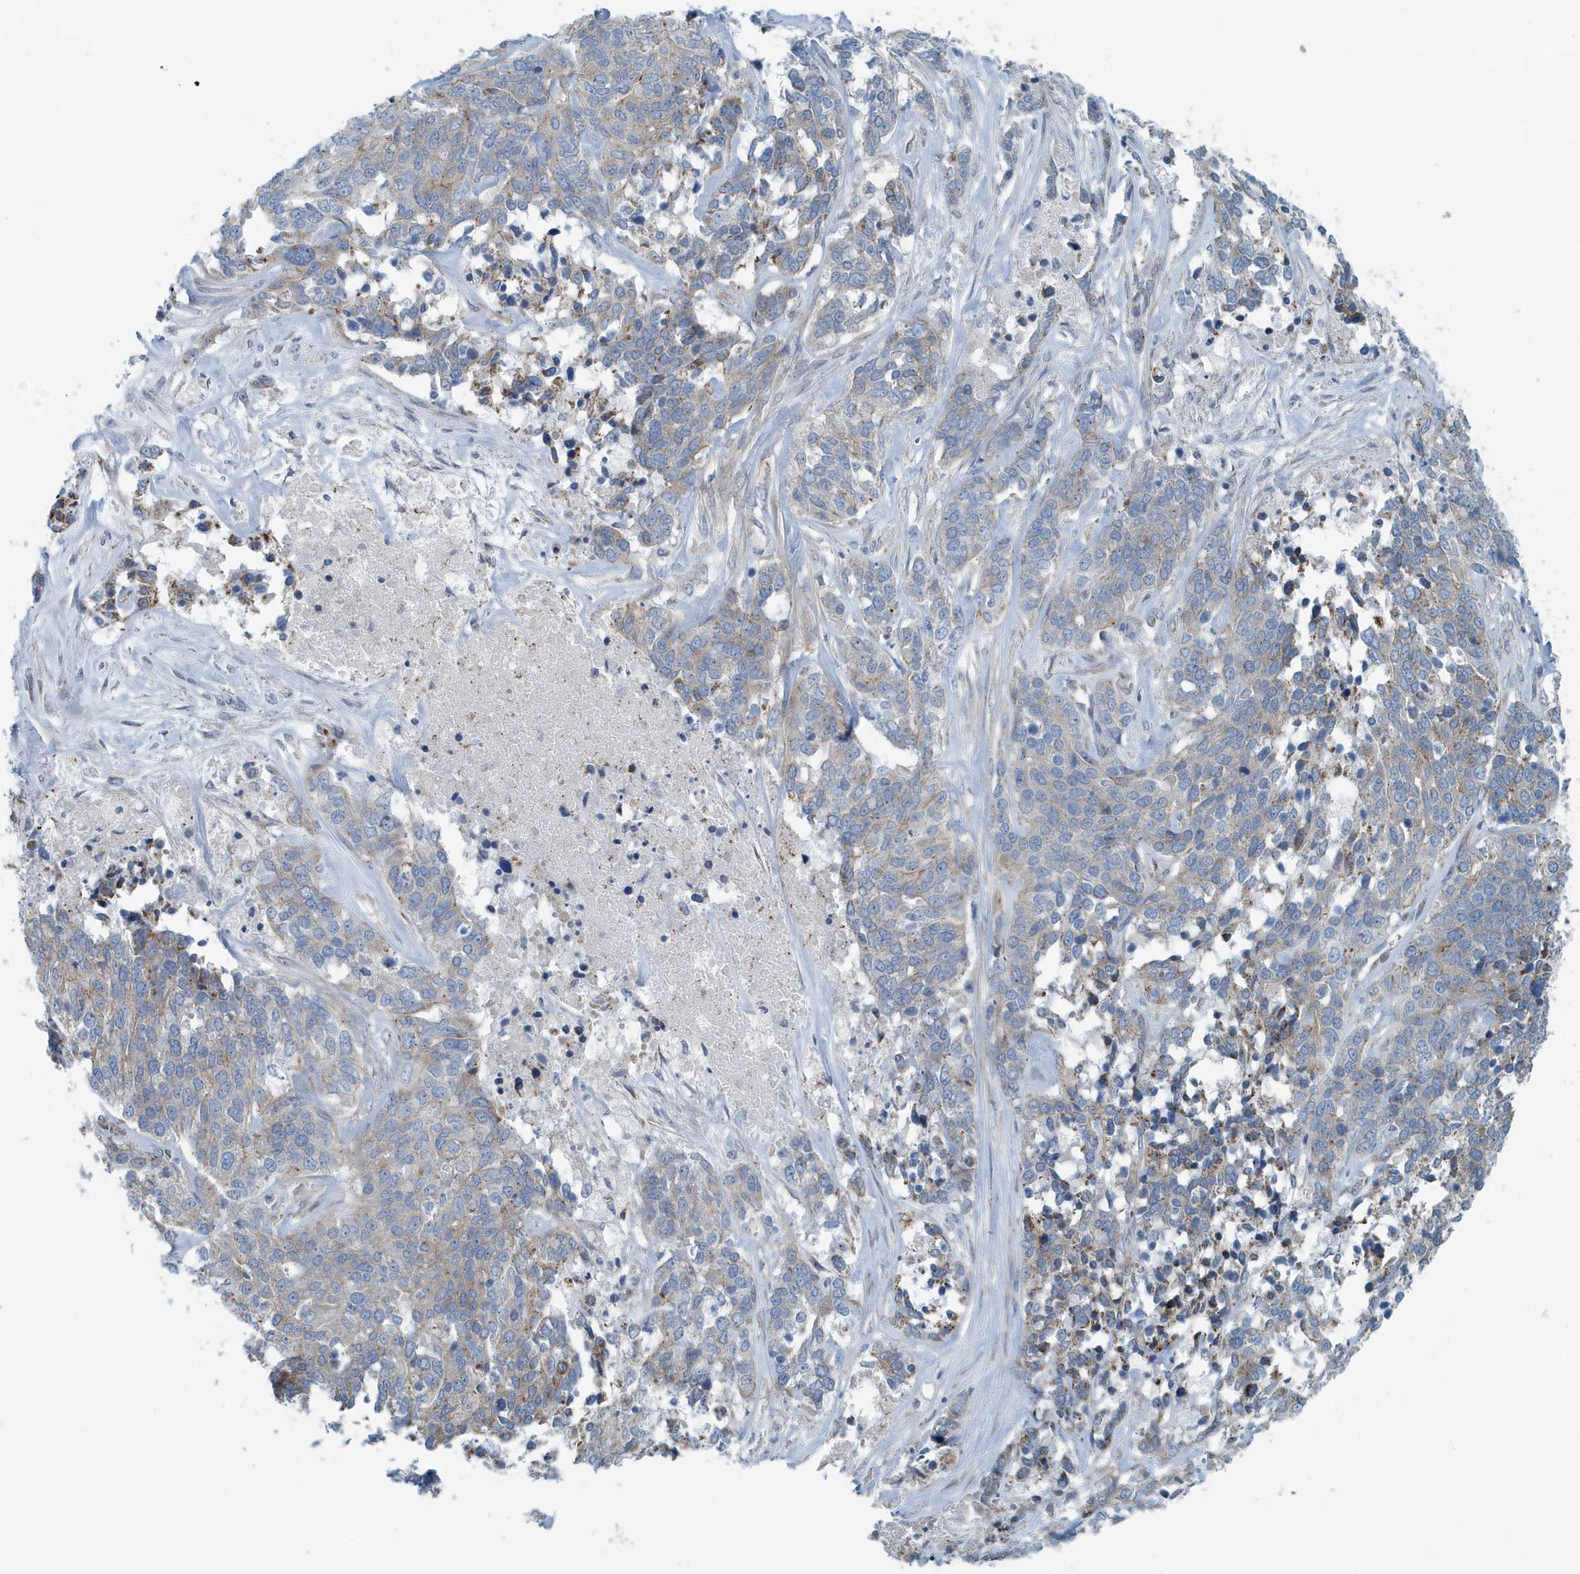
{"staining": {"intensity": "weak", "quantity": "25%-75%", "location": "cytoplasmic/membranous"}, "tissue": "ovarian cancer", "cell_type": "Tumor cells", "image_type": "cancer", "snomed": [{"axis": "morphology", "description": "Cystadenocarcinoma, serous, NOS"}, {"axis": "topography", "description": "Ovary"}], "caption": "Immunohistochemistry (IHC) image of human serous cystadenocarcinoma (ovarian) stained for a protein (brown), which shows low levels of weak cytoplasmic/membranous expression in approximately 25%-75% of tumor cells.", "gene": "PPM1M", "patient": {"sex": "female", "age": 44}}